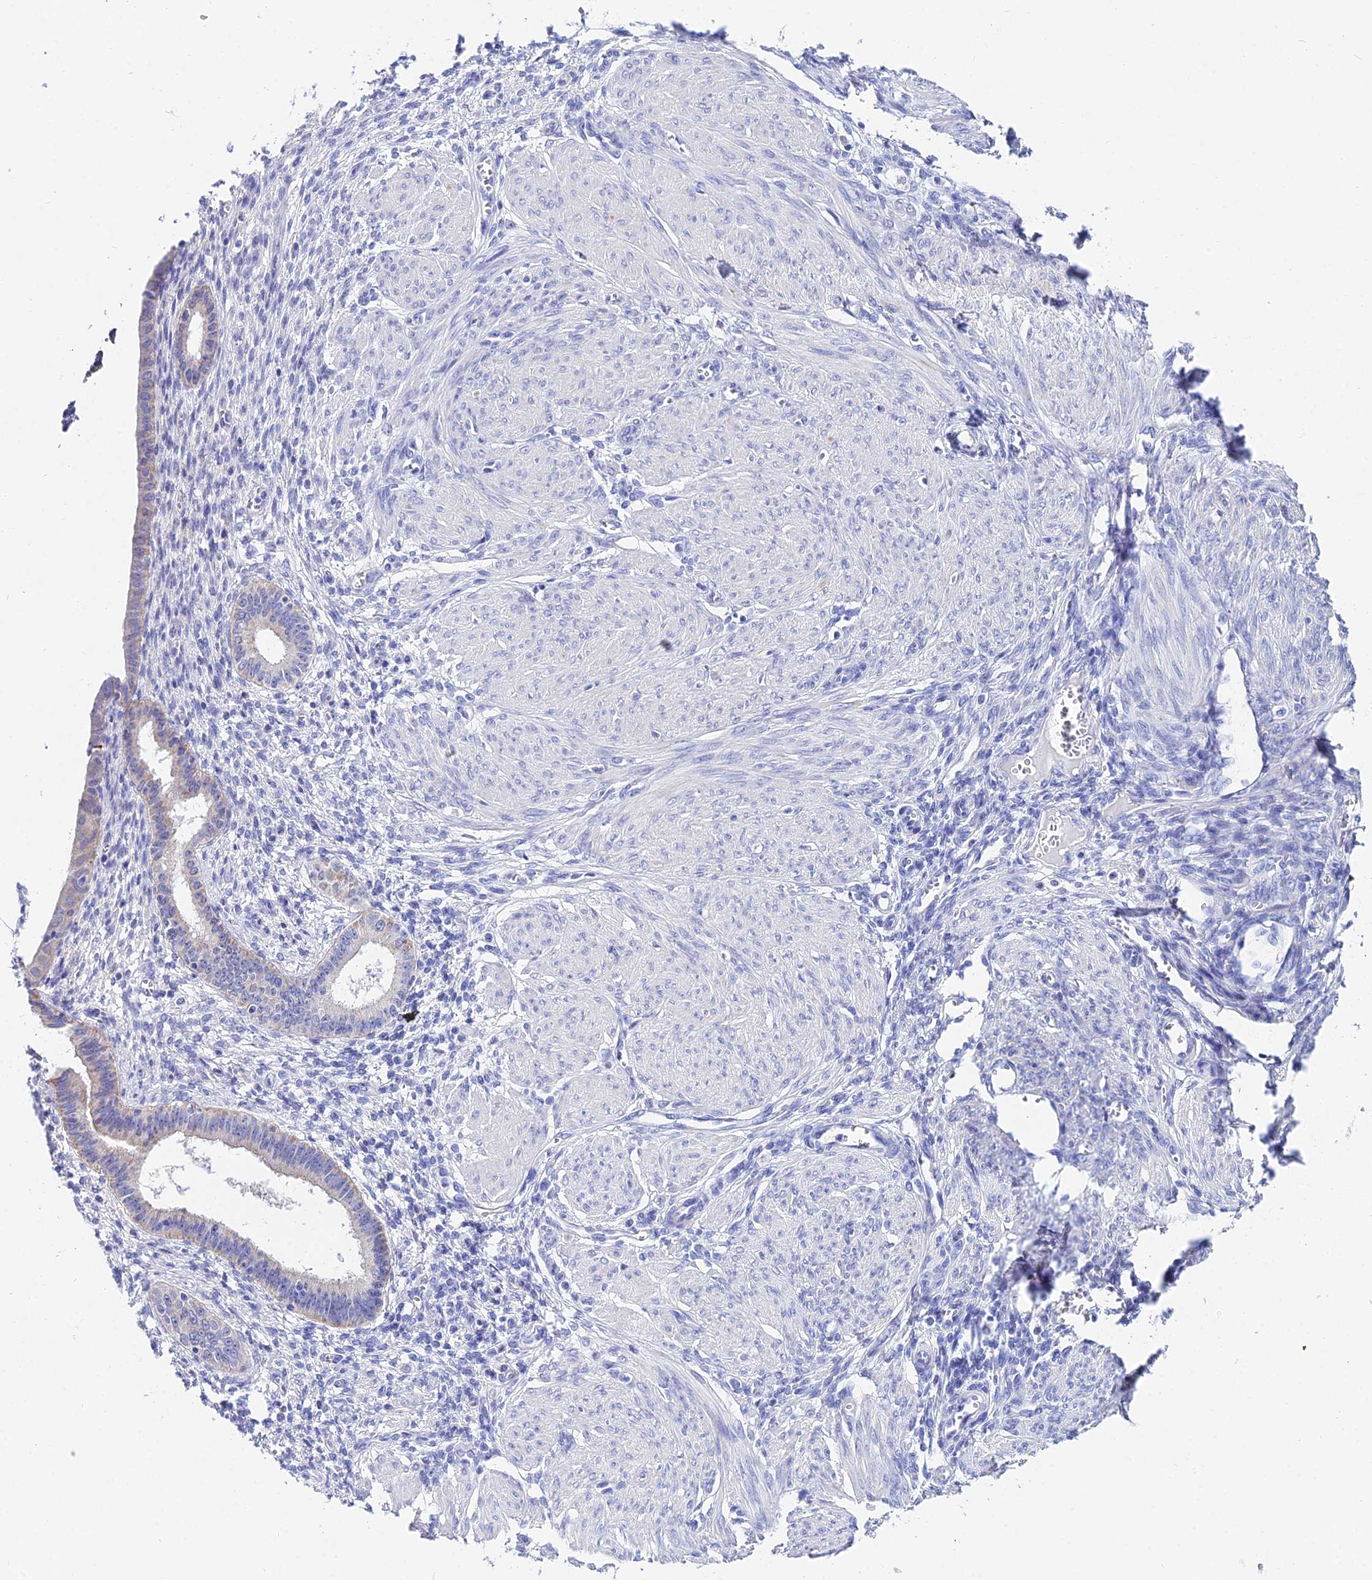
{"staining": {"intensity": "negative", "quantity": "none", "location": "none"}, "tissue": "endometrium", "cell_type": "Cells in endometrial stroma", "image_type": "normal", "snomed": [{"axis": "morphology", "description": "Normal tissue, NOS"}, {"axis": "topography", "description": "Endometrium"}], "caption": "Immunohistochemistry of unremarkable endometrium shows no staining in cells in endometrial stroma. (DAB (3,3'-diaminobenzidine) immunohistochemistry, high magnification).", "gene": "CEP41", "patient": {"sex": "female", "age": 72}}